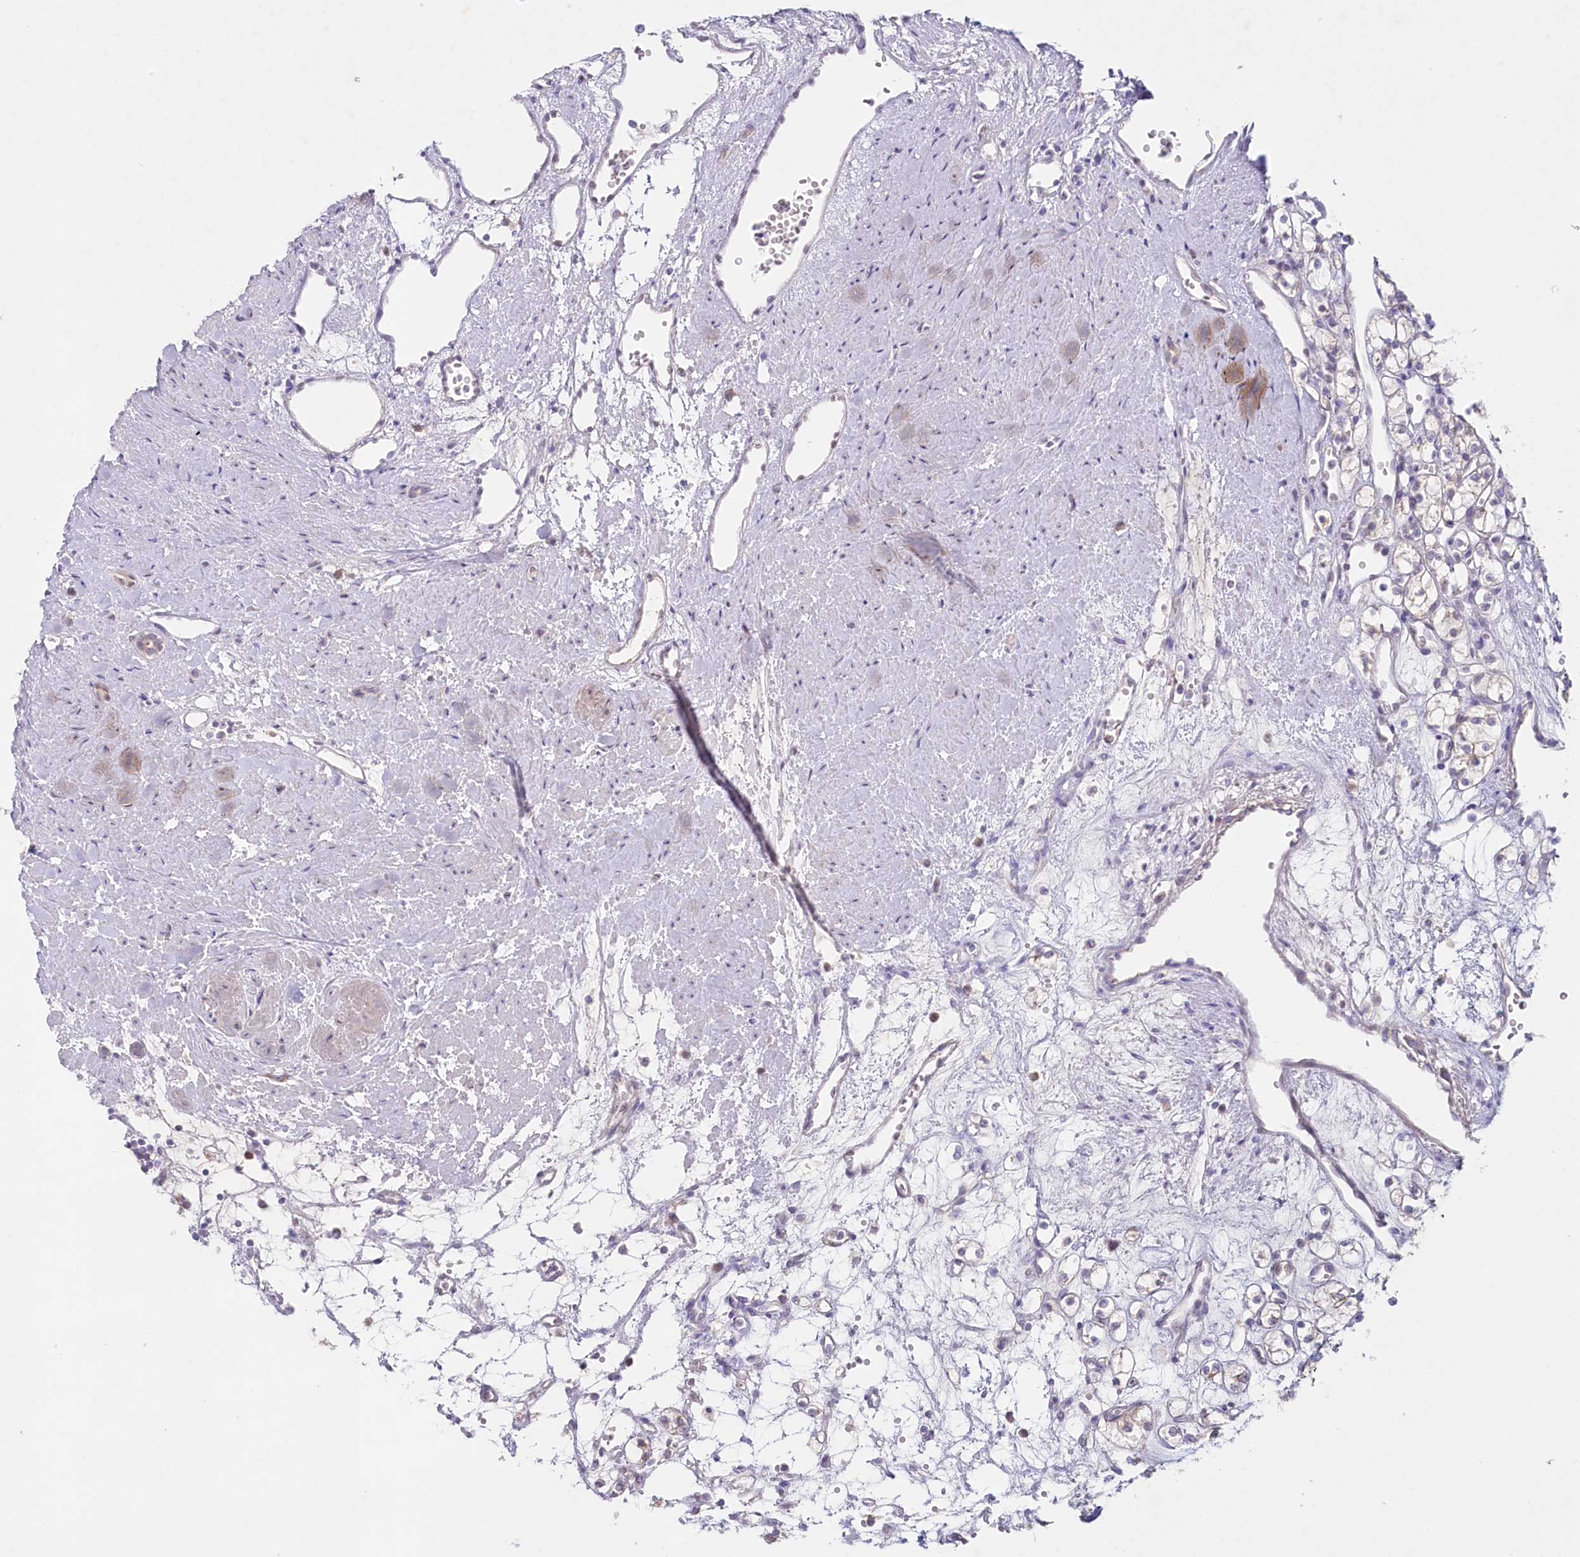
{"staining": {"intensity": "weak", "quantity": "25%-75%", "location": "cytoplasmic/membranous"}, "tissue": "renal cancer", "cell_type": "Tumor cells", "image_type": "cancer", "snomed": [{"axis": "morphology", "description": "Adenocarcinoma, NOS"}, {"axis": "topography", "description": "Kidney"}], "caption": "DAB immunohistochemical staining of human renal adenocarcinoma demonstrates weak cytoplasmic/membranous protein expression in about 25%-75% of tumor cells.", "gene": "PSAPL1", "patient": {"sex": "female", "age": 59}}